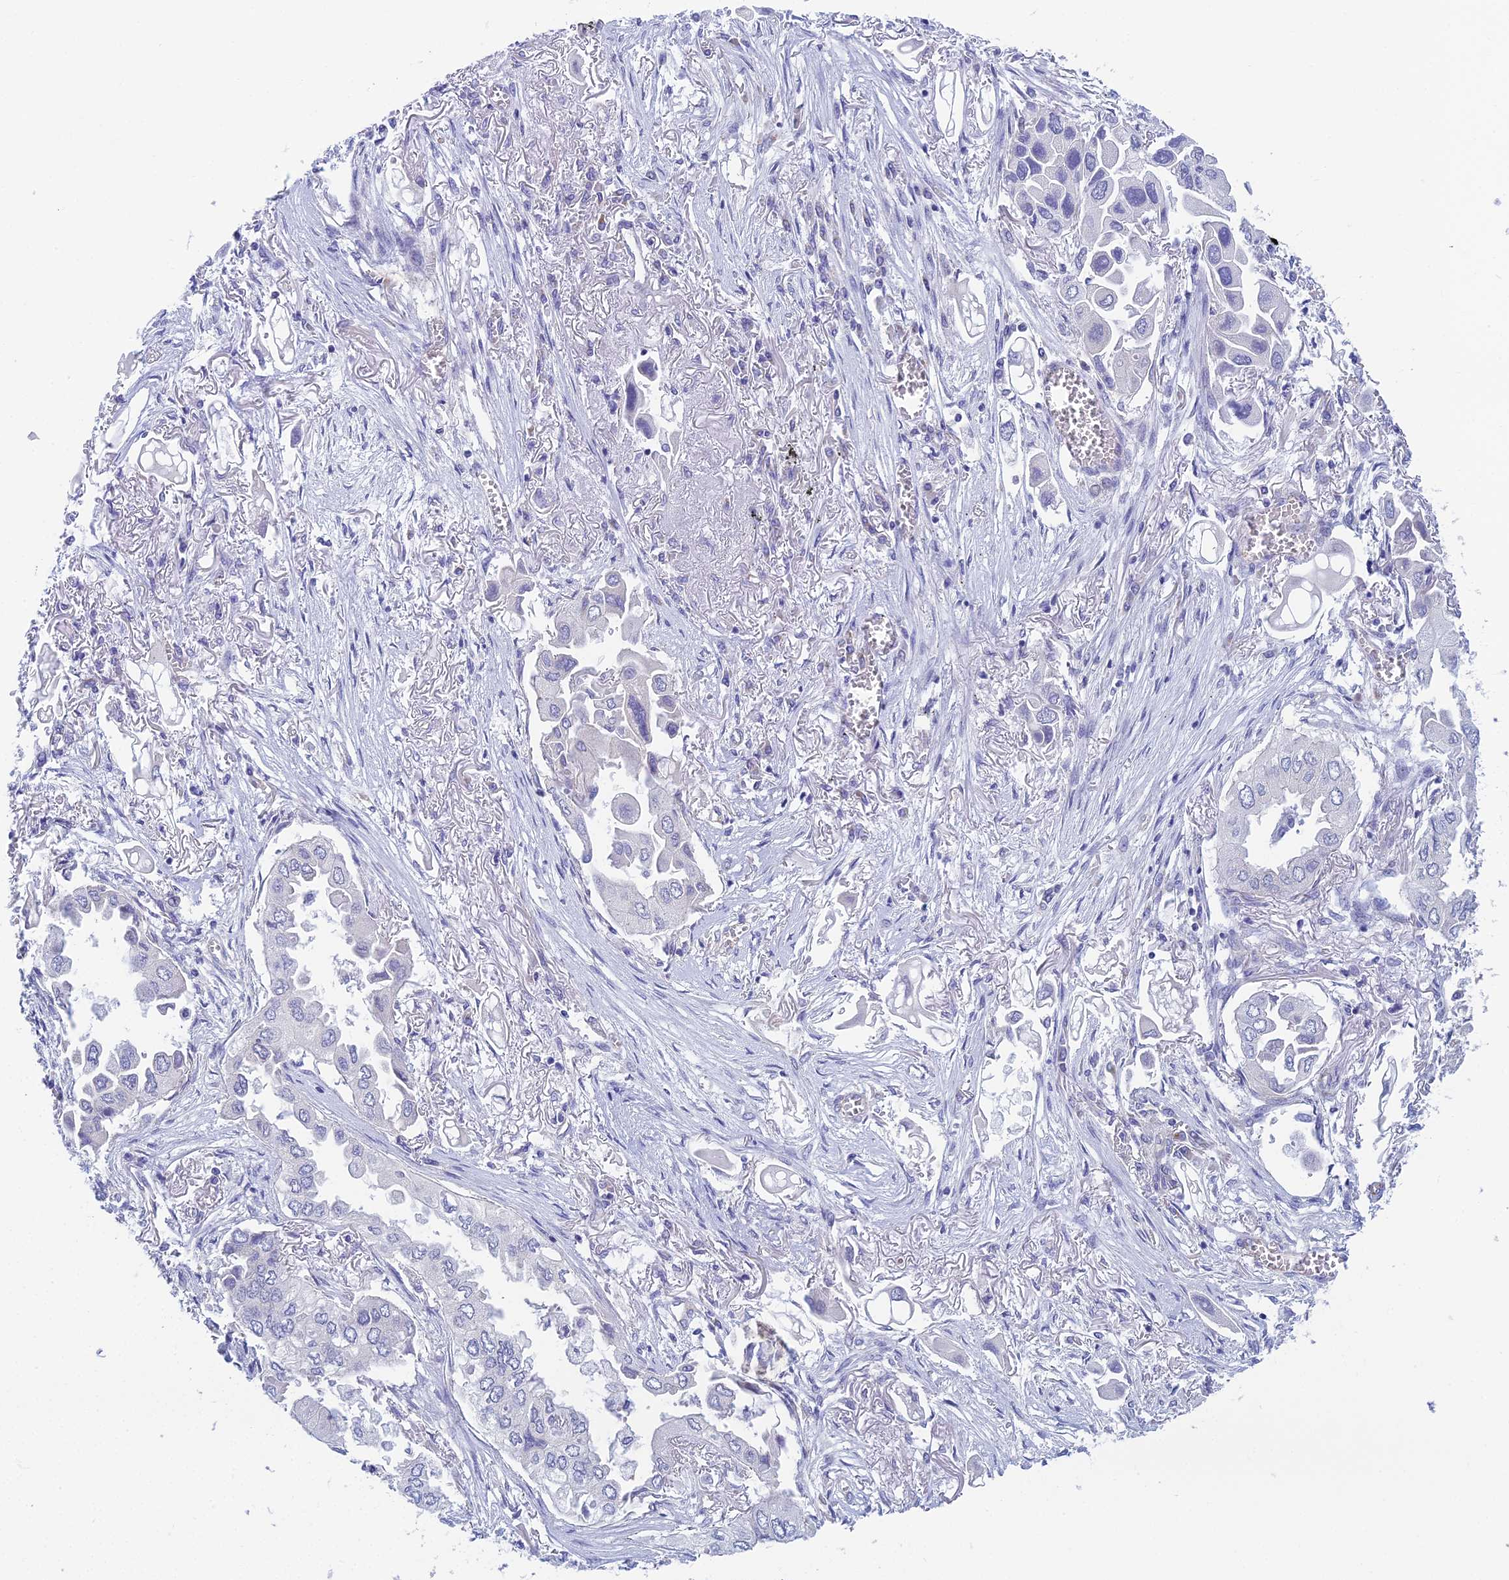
{"staining": {"intensity": "negative", "quantity": "none", "location": "none"}, "tissue": "lung cancer", "cell_type": "Tumor cells", "image_type": "cancer", "snomed": [{"axis": "morphology", "description": "Adenocarcinoma, NOS"}, {"axis": "topography", "description": "Lung"}], "caption": "DAB (3,3'-diaminobenzidine) immunohistochemical staining of lung adenocarcinoma displays no significant positivity in tumor cells. (DAB (3,3'-diaminobenzidine) immunohistochemistry with hematoxylin counter stain).", "gene": "ZNF564", "patient": {"sex": "female", "age": 76}}